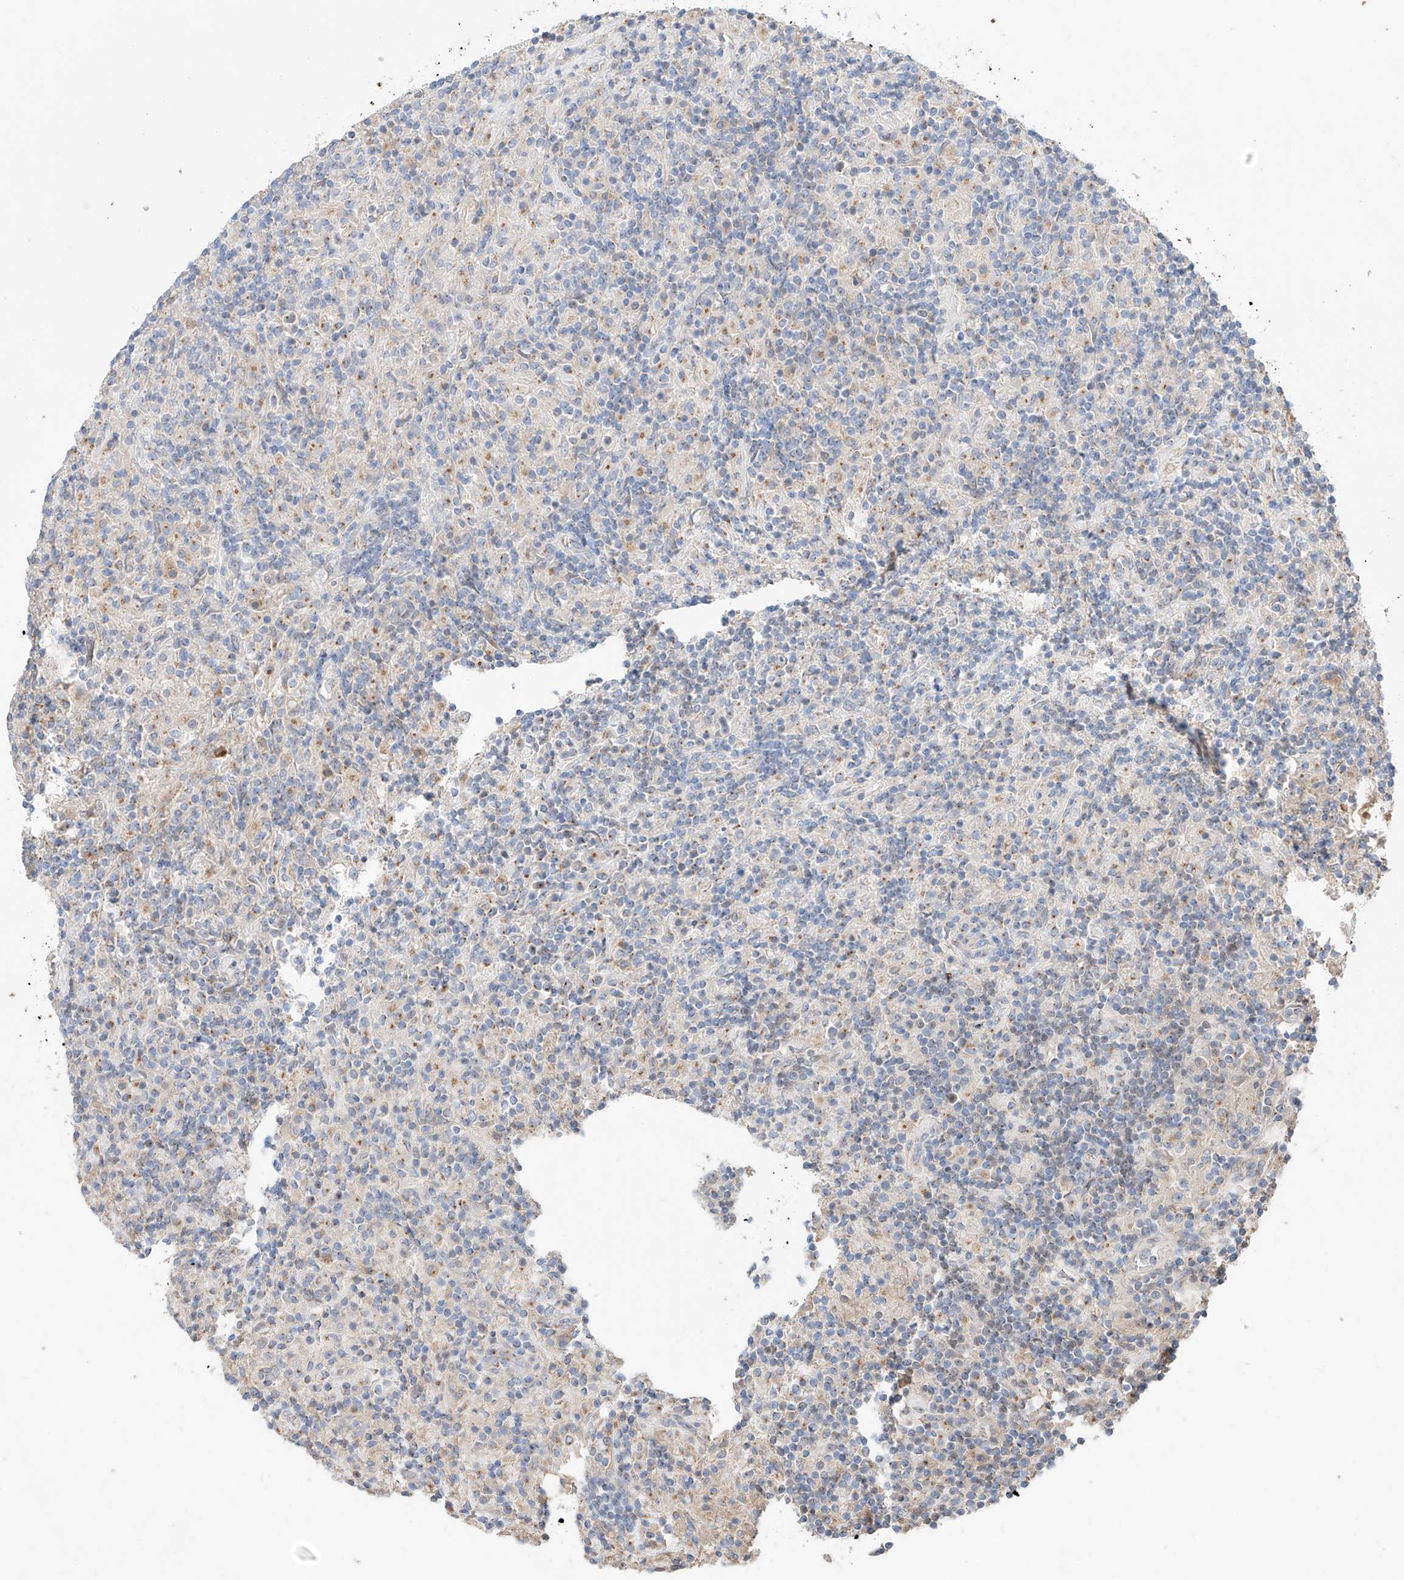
{"staining": {"intensity": "weak", "quantity": "25%-75%", "location": "cytoplasmic/membranous"}, "tissue": "lymphoma", "cell_type": "Tumor cells", "image_type": "cancer", "snomed": [{"axis": "morphology", "description": "Hodgkin's disease, NOS"}, {"axis": "topography", "description": "Lymph node"}], "caption": "Protein expression analysis of Hodgkin's disease displays weak cytoplasmic/membranous expression in approximately 25%-75% of tumor cells. The staining was performed using DAB to visualize the protein expression in brown, while the nuclei were stained in blue with hematoxylin (Magnification: 20x).", "gene": "MOSPD1", "patient": {"sex": "male", "age": 70}}